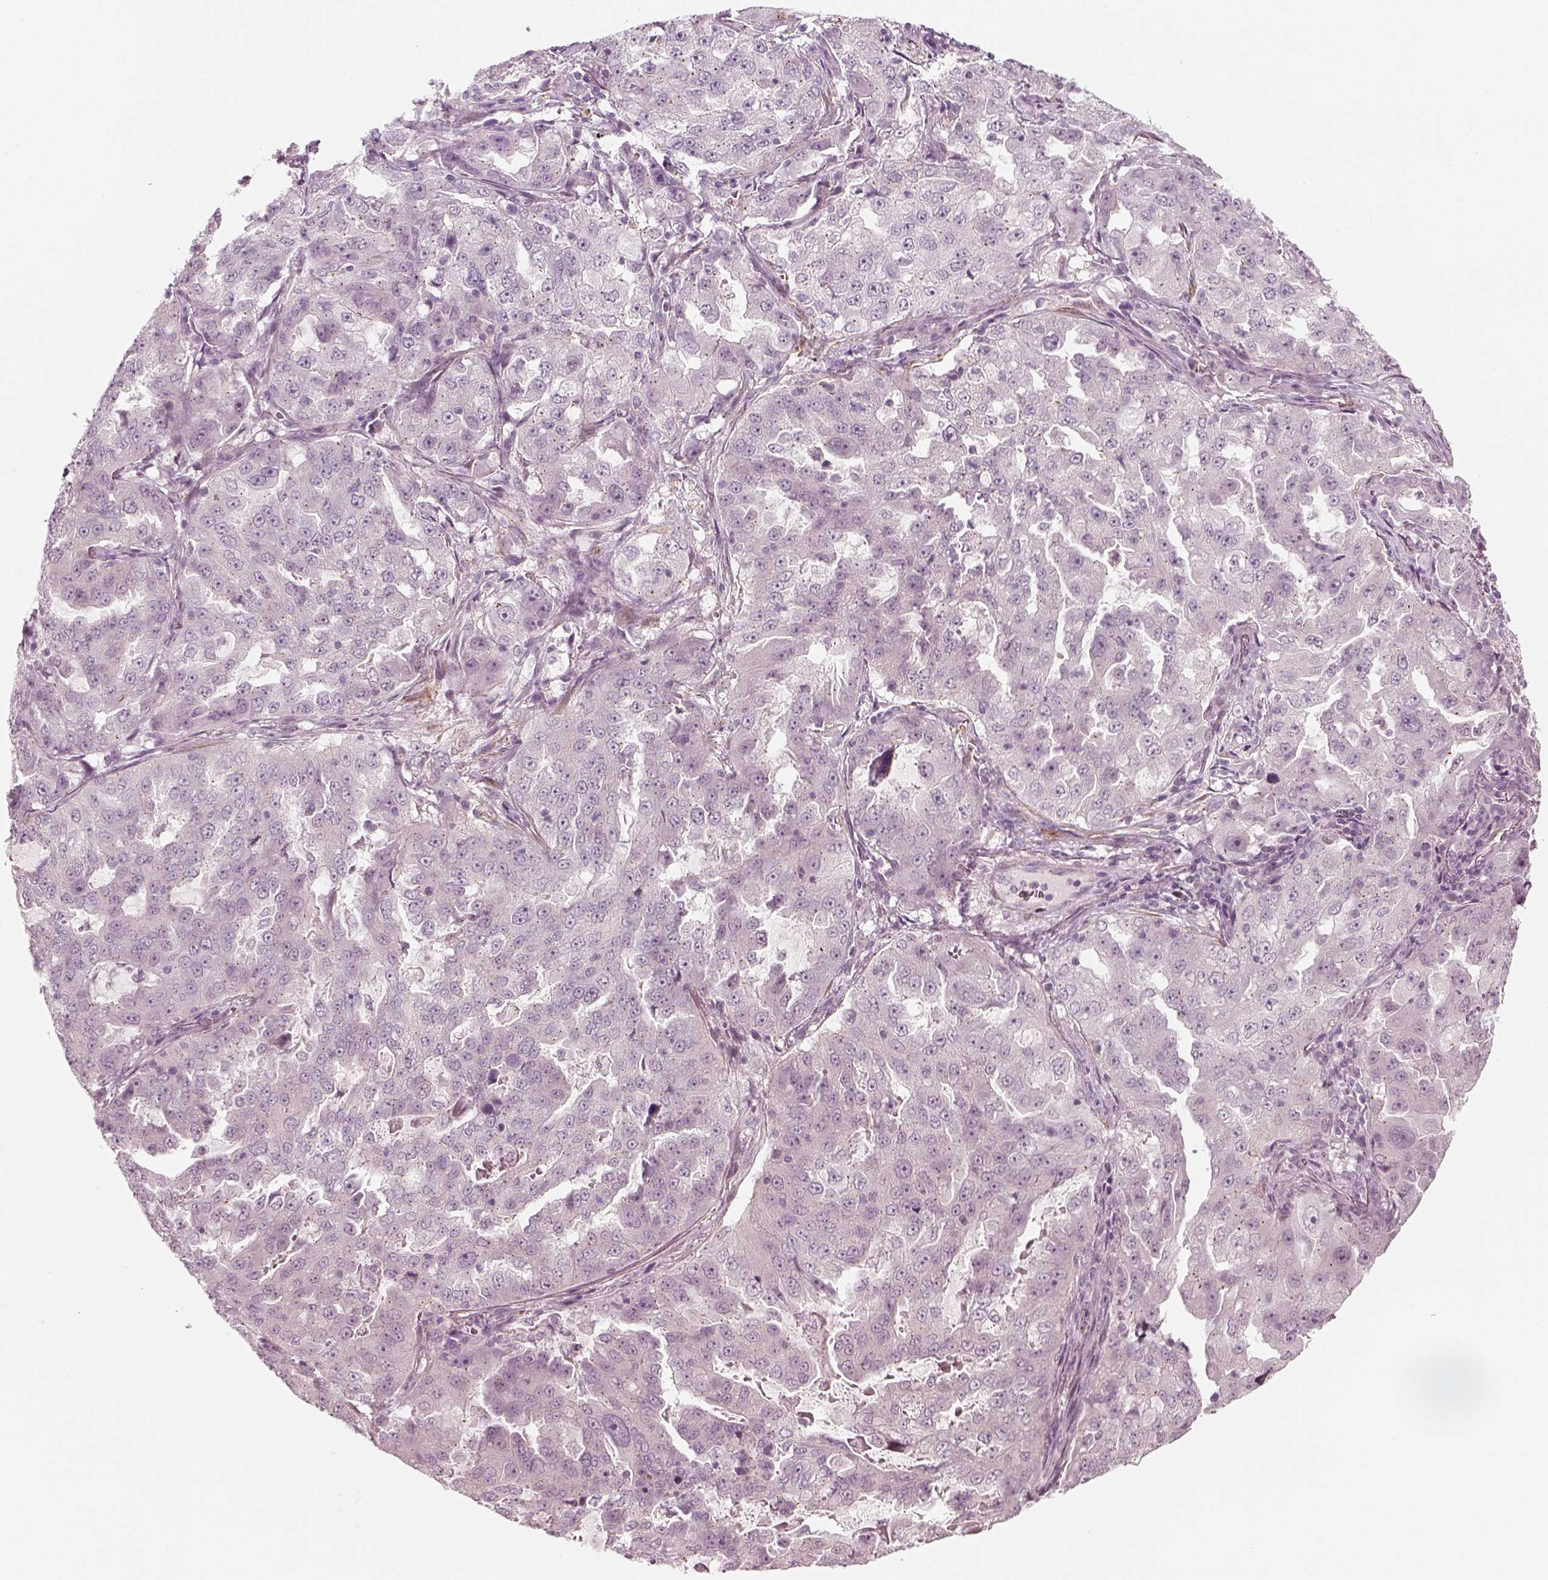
{"staining": {"intensity": "negative", "quantity": "none", "location": "none"}, "tissue": "lung cancer", "cell_type": "Tumor cells", "image_type": "cancer", "snomed": [{"axis": "morphology", "description": "Adenocarcinoma, NOS"}, {"axis": "topography", "description": "Lung"}], "caption": "This is an IHC image of adenocarcinoma (lung). There is no staining in tumor cells.", "gene": "MLIP", "patient": {"sex": "female", "age": 61}}